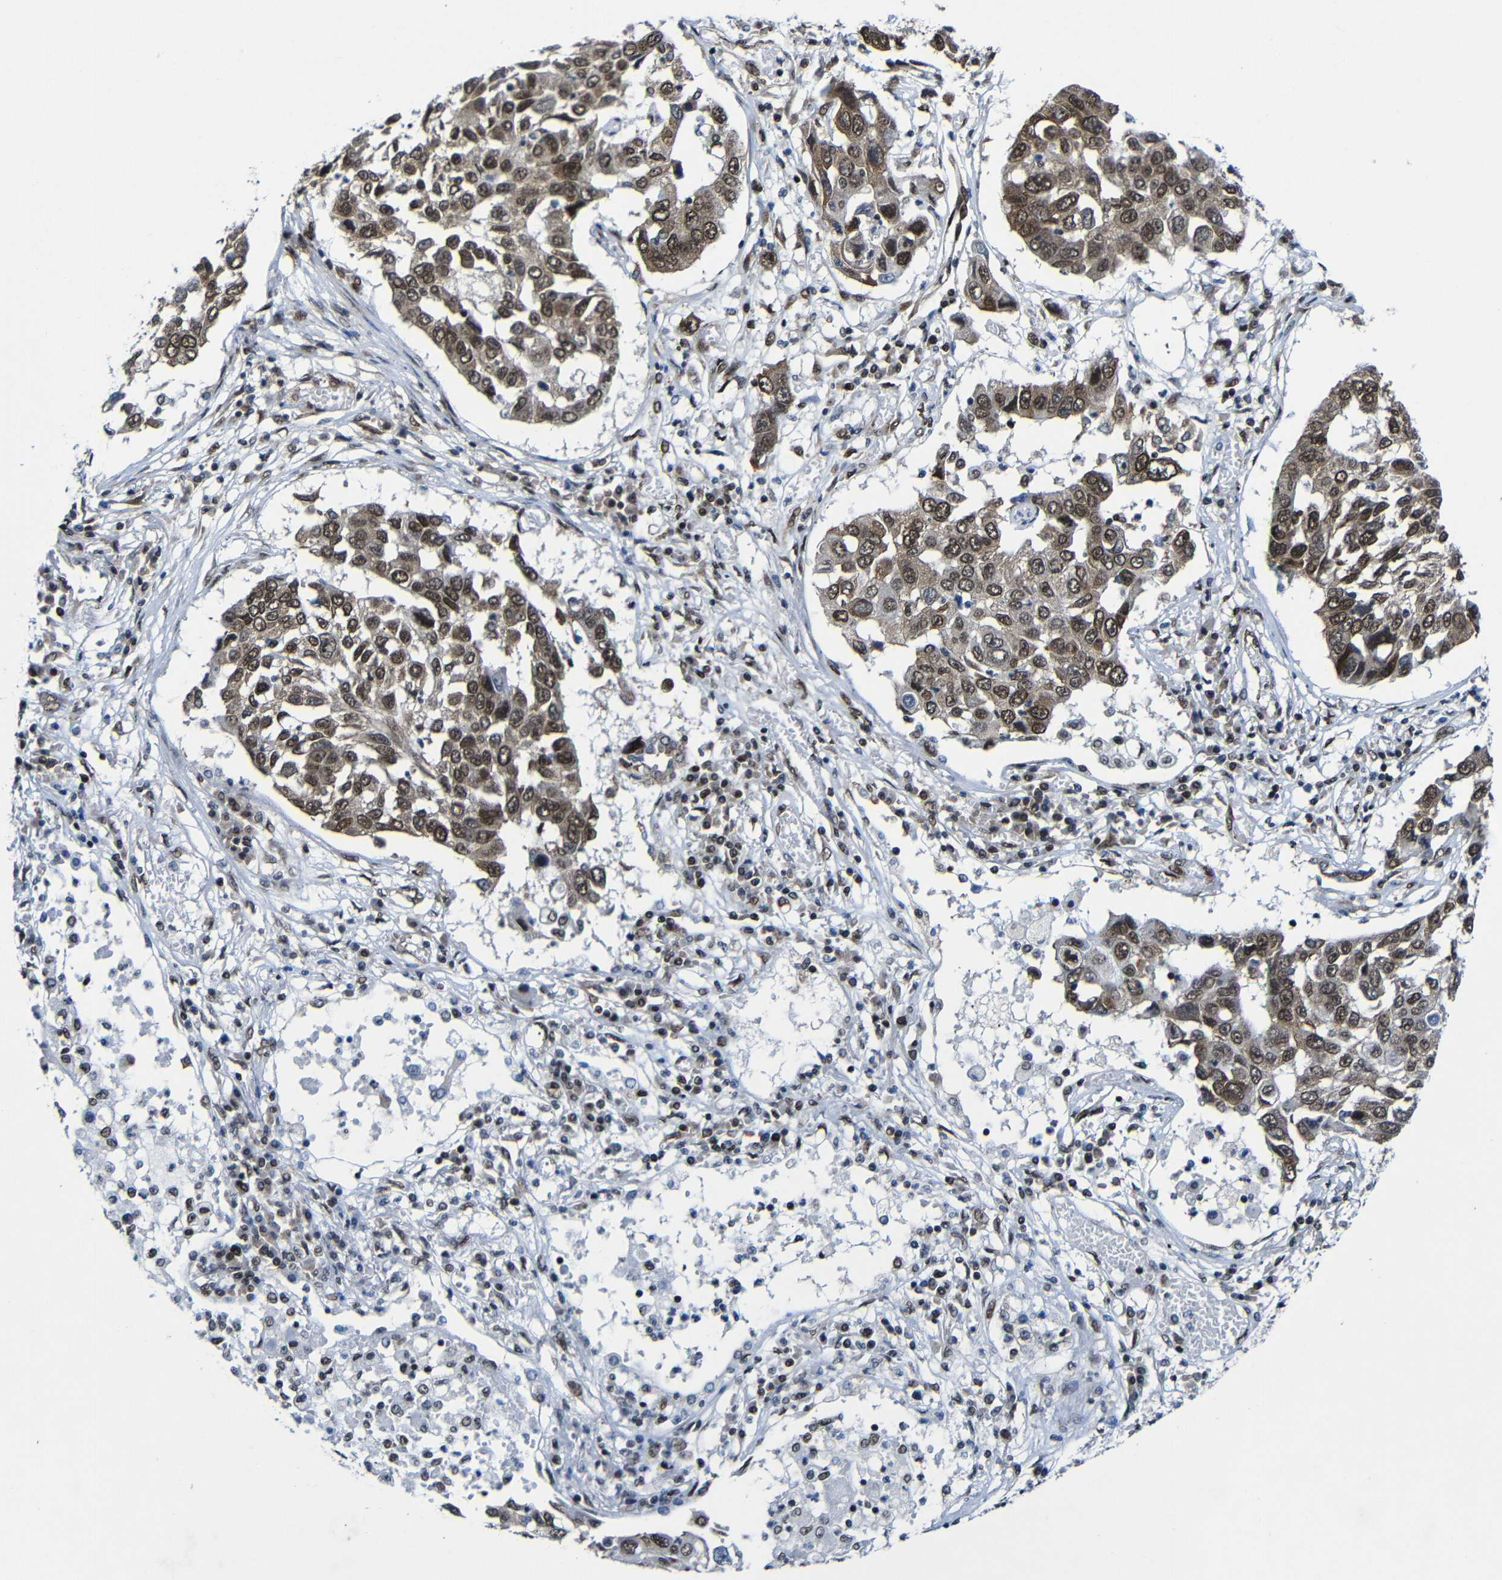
{"staining": {"intensity": "strong", "quantity": ">75%", "location": "cytoplasmic/membranous,nuclear"}, "tissue": "lung cancer", "cell_type": "Tumor cells", "image_type": "cancer", "snomed": [{"axis": "morphology", "description": "Squamous cell carcinoma, NOS"}, {"axis": "topography", "description": "Lung"}], "caption": "IHC (DAB (3,3'-diaminobenzidine)) staining of lung cancer reveals strong cytoplasmic/membranous and nuclear protein staining in approximately >75% of tumor cells.", "gene": "PTBP1", "patient": {"sex": "male", "age": 71}}